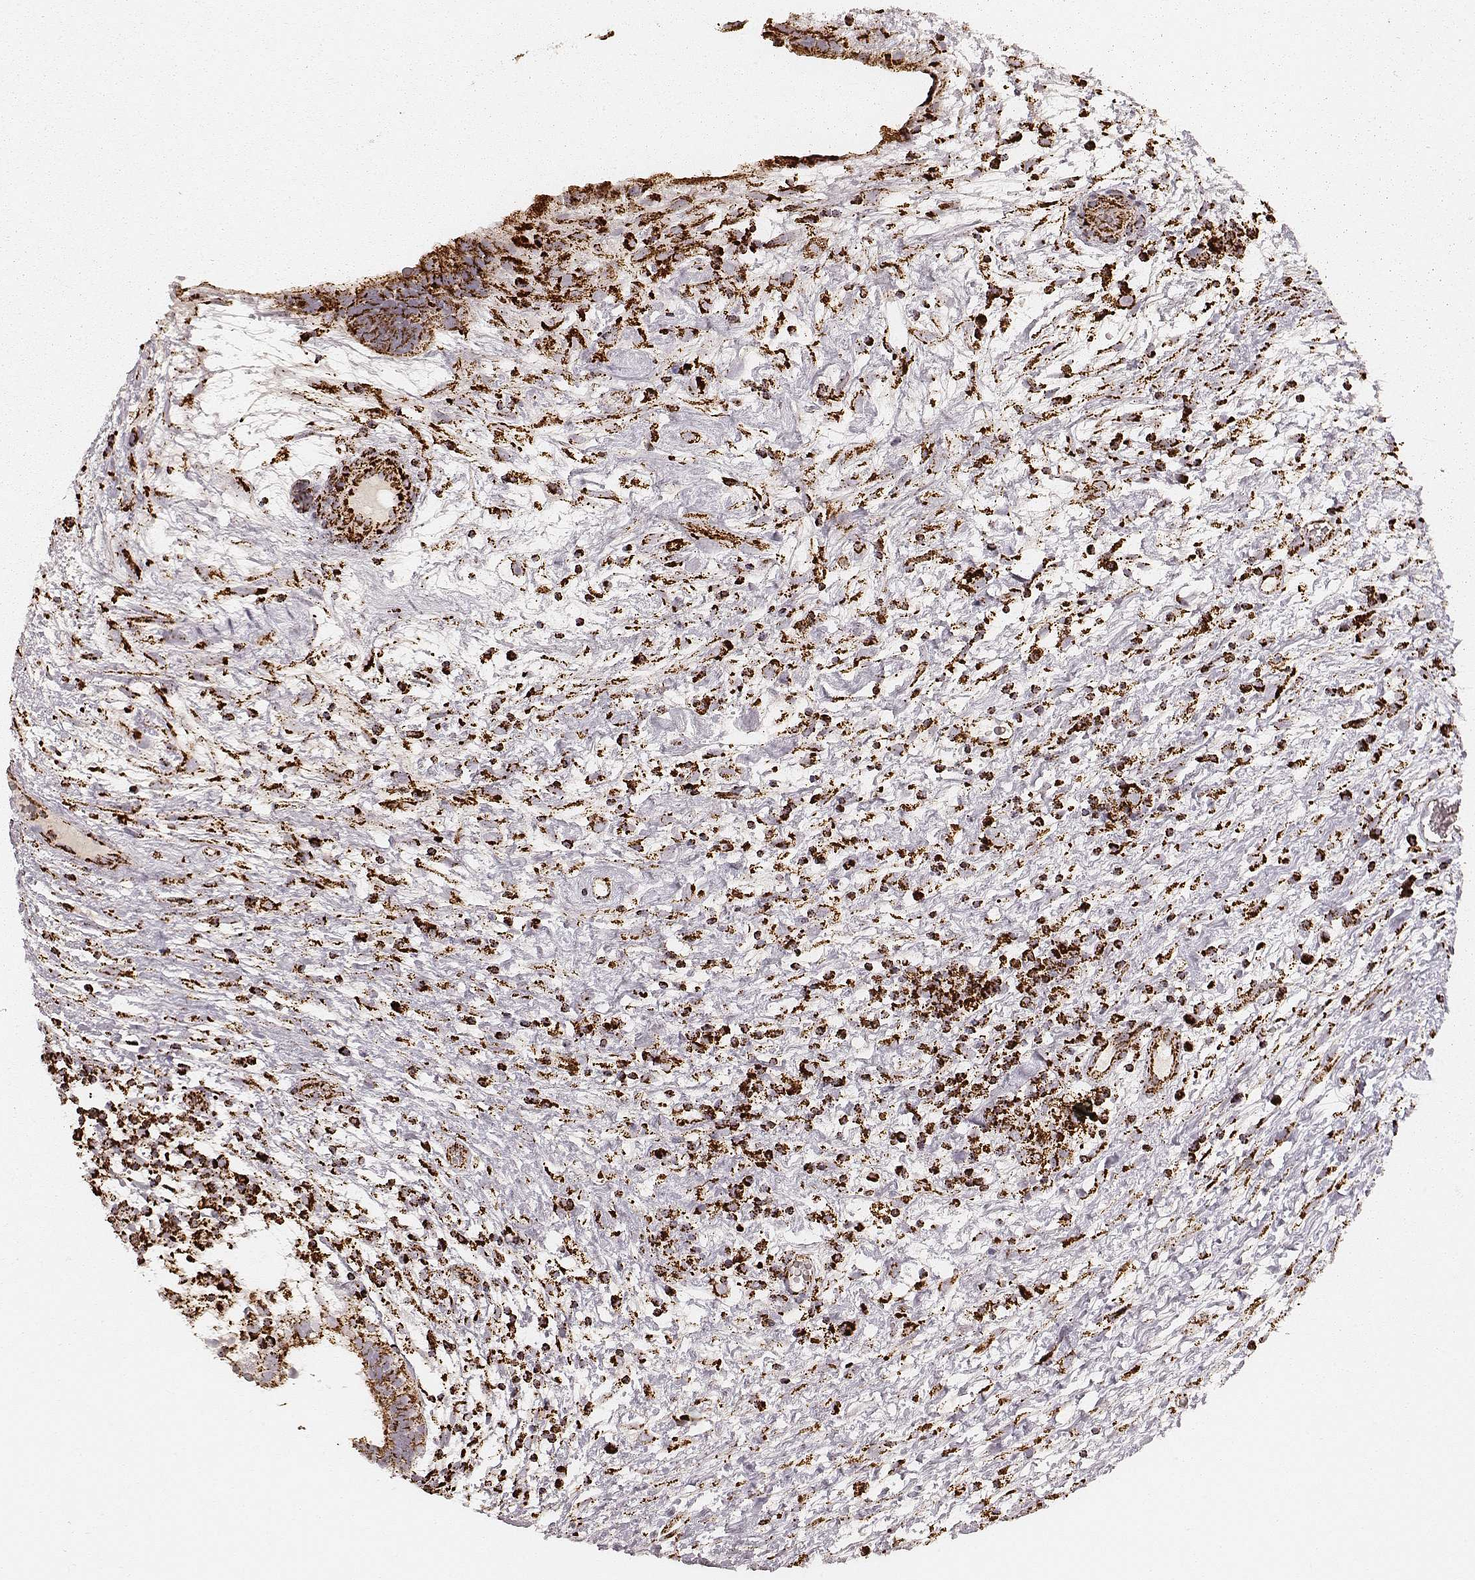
{"staining": {"intensity": "strong", "quantity": ">75%", "location": "cytoplasmic/membranous"}, "tissue": "testis cancer", "cell_type": "Tumor cells", "image_type": "cancer", "snomed": [{"axis": "morphology", "description": "Normal tissue, NOS"}, {"axis": "morphology", "description": "Carcinoma, Embryonal, NOS"}, {"axis": "topography", "description": "Testis"}], "caption": "A high amount of strong cytoplasmic/membranous positivity is seen in about >75% of tumor cells in testis embryonal carcinoma tissue.", "gene": "CS", "patient": {"sex": "male", "age": 32}}